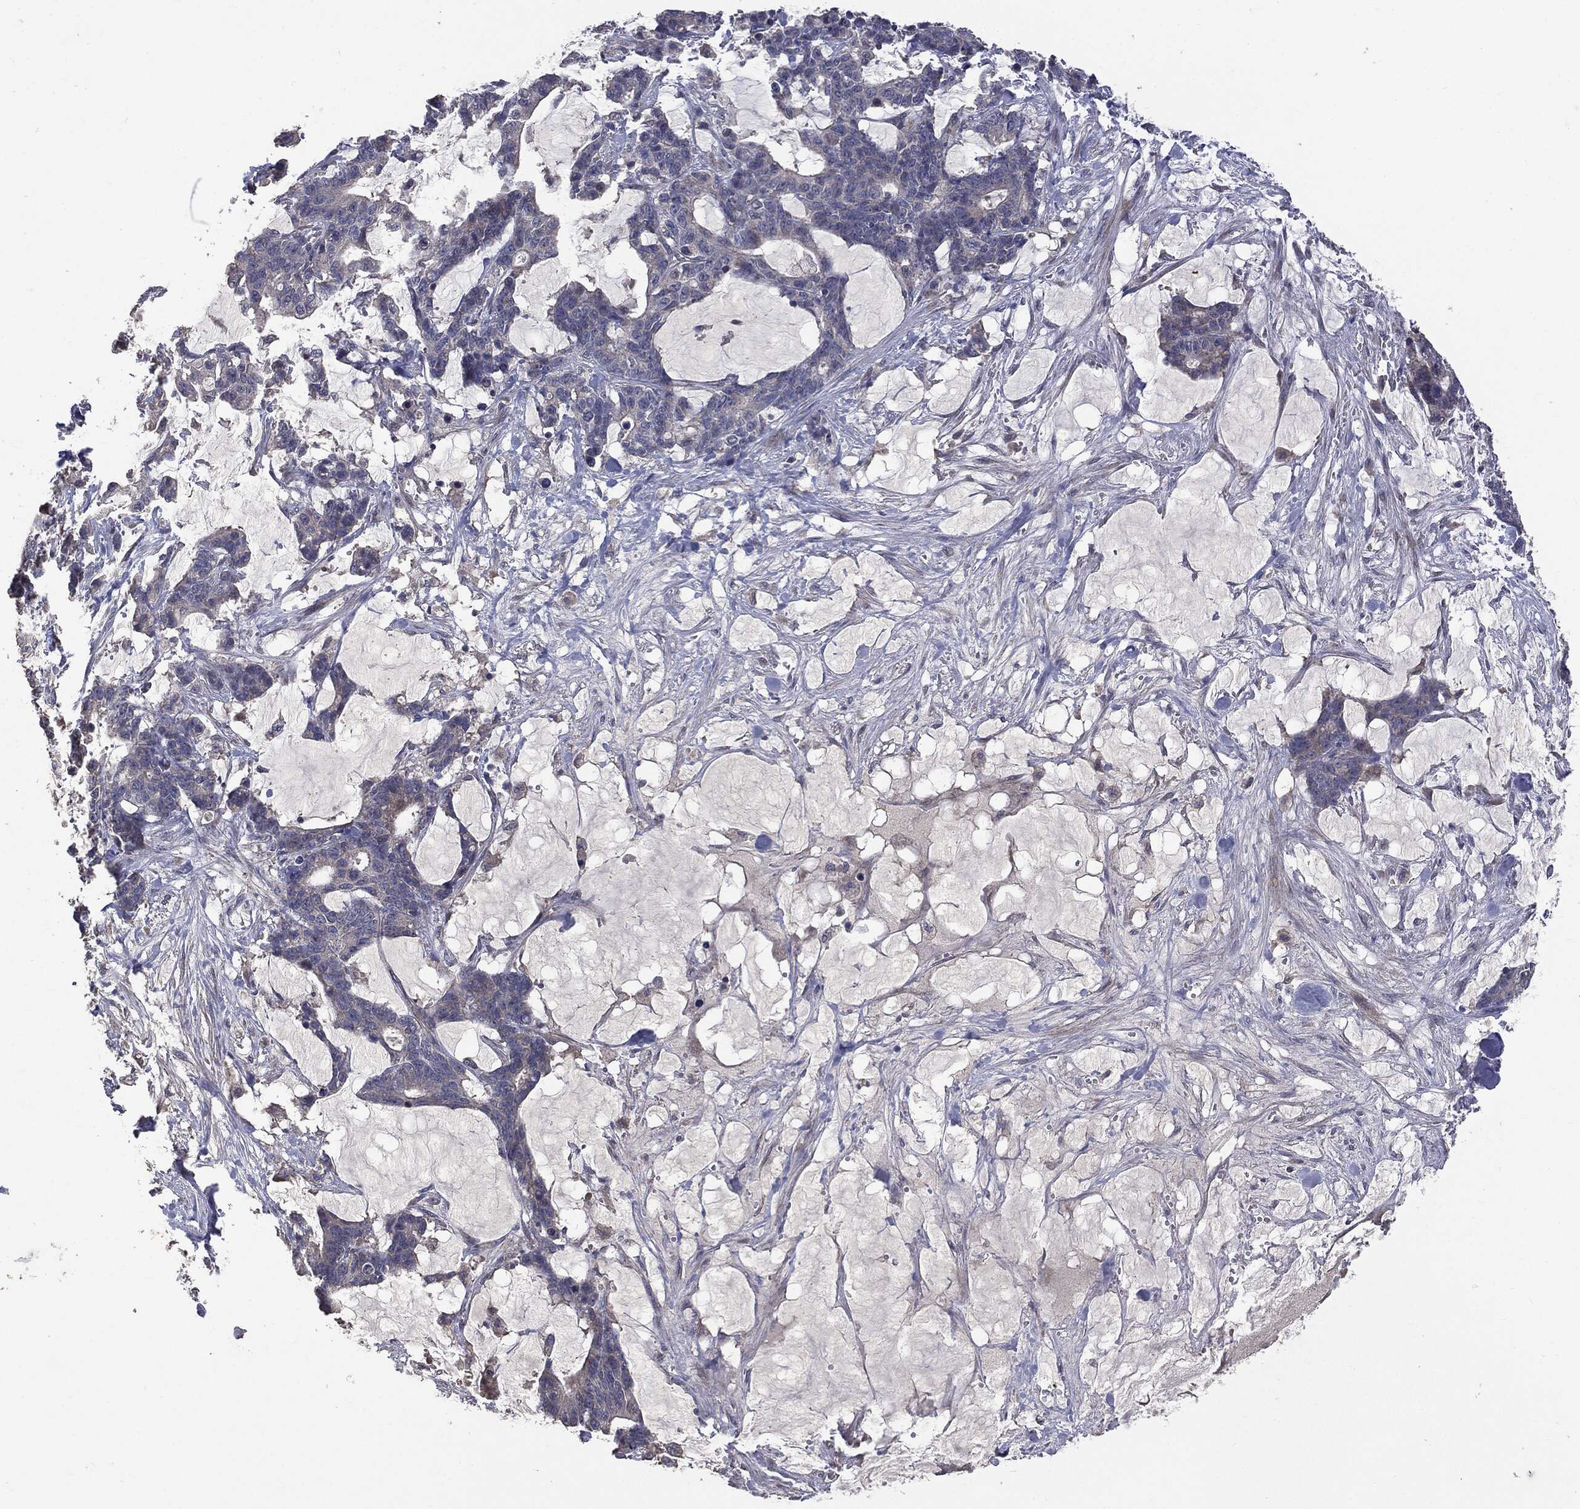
{"staining": {"intensity": "moderate", "quantity": "<25%", "location": "cytoplasmic/membranous"}, "tissue": "stomach cancer", "cell_type": "Tumor cells", "image_type": "cancer", "snomed": [{"axis": "morphology", "description": "Normal tissue, NOS"}, {"axis": "morphology", "description": "Adenocarcinoma, NOS"}, {"axis": "topography", "description": "Stomach"}], "caption": "Protein staining of adenocarcinoma (stomach) tissue reveals moderate cytoplasmic/membranous expression in about <25% of tumor cells. The protein is stained brown, and the nuclei are stained in blue (DAB (3,3'-diaminobenzidine) IHC with brightfield microscopy, high magnification).", "gene": "MTOR", "patient": {"sex": "female", "age": 64}}